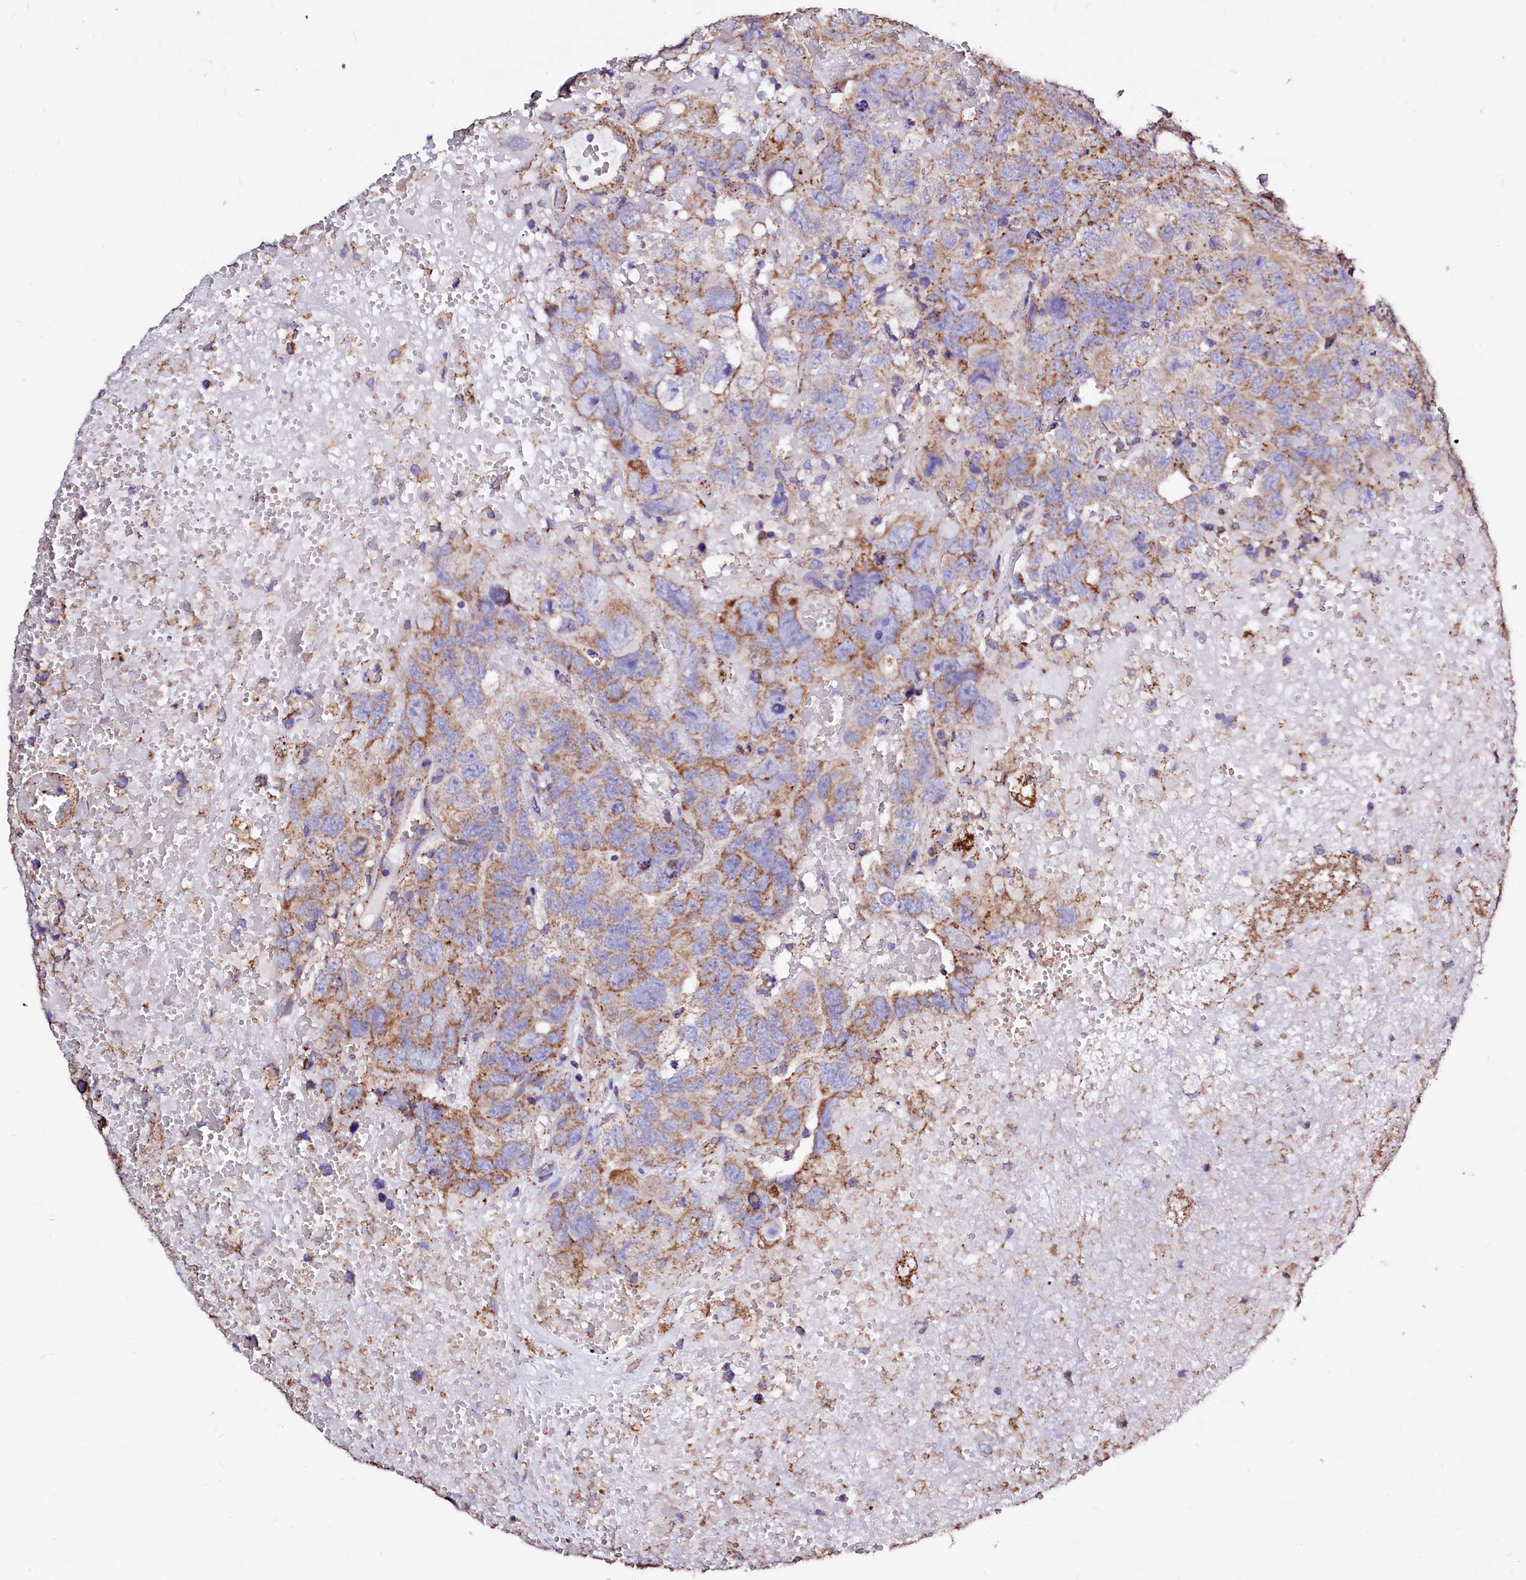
{"staining": {"intensity": "moderate", "quantity": ">75%", "location": "cytoplasmic/membranous"}, "tissue": "testis cancer", "cell_type": "Tumor cells", "image_type": "cancer", "snomed": [{"axis": "morphology", "description": "Carcinoma, Embryonal, NOS"}, {"axis": "topography", "description": "Testis"}], "caption": "Tumor cells demonstrate medium levels of moderate cytoplasmic/membranous positivity in about >75% of cells in embryonal carcinoma (testis).", "gene": "MAOB", "patient": {"sex": "male", "age": 45}}